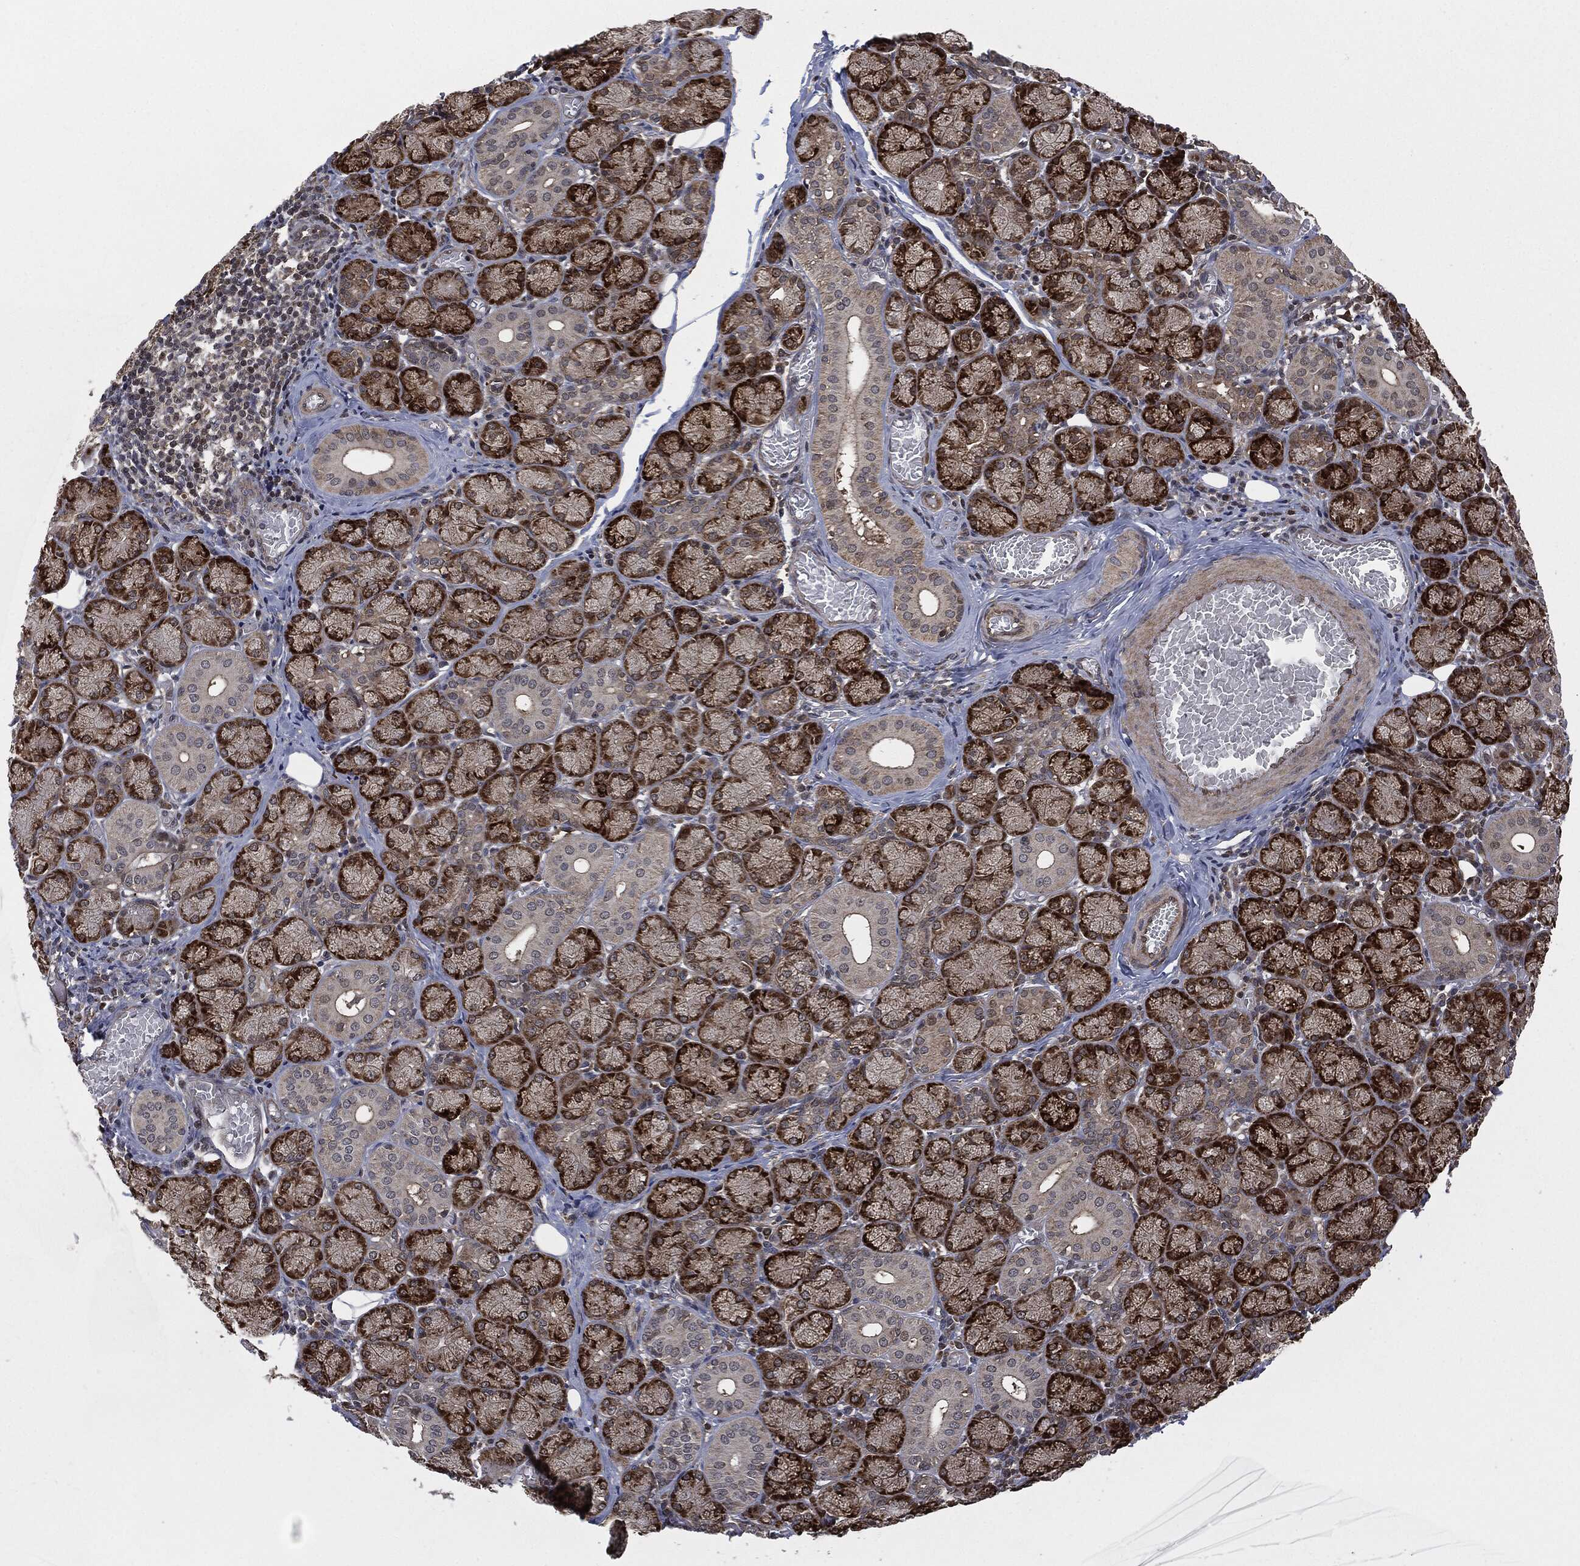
{"staining": {"intensity": "strong", "quantity": "25%-75%", "location": "cytoplasmic/membranous"}, "tissue": "salivary gland", "cell_type": "Glandular cells", "image_type": "normal", "snomed": [{"axis": "morphology", "description": "Normal tissue, NOS"}, {"axis": "topography", "description": "Salivary gland"}, {"axis": "topography", "description": "Peripheral nerve tissue"}], "caption": "Protein analysis of benign salivary gland reveals strong cytoplasmic/membranous expression in approximately 25%-75% of glandular cells.", "gene": "HRAS", "patient": {"sex": "female", "age": 24}}